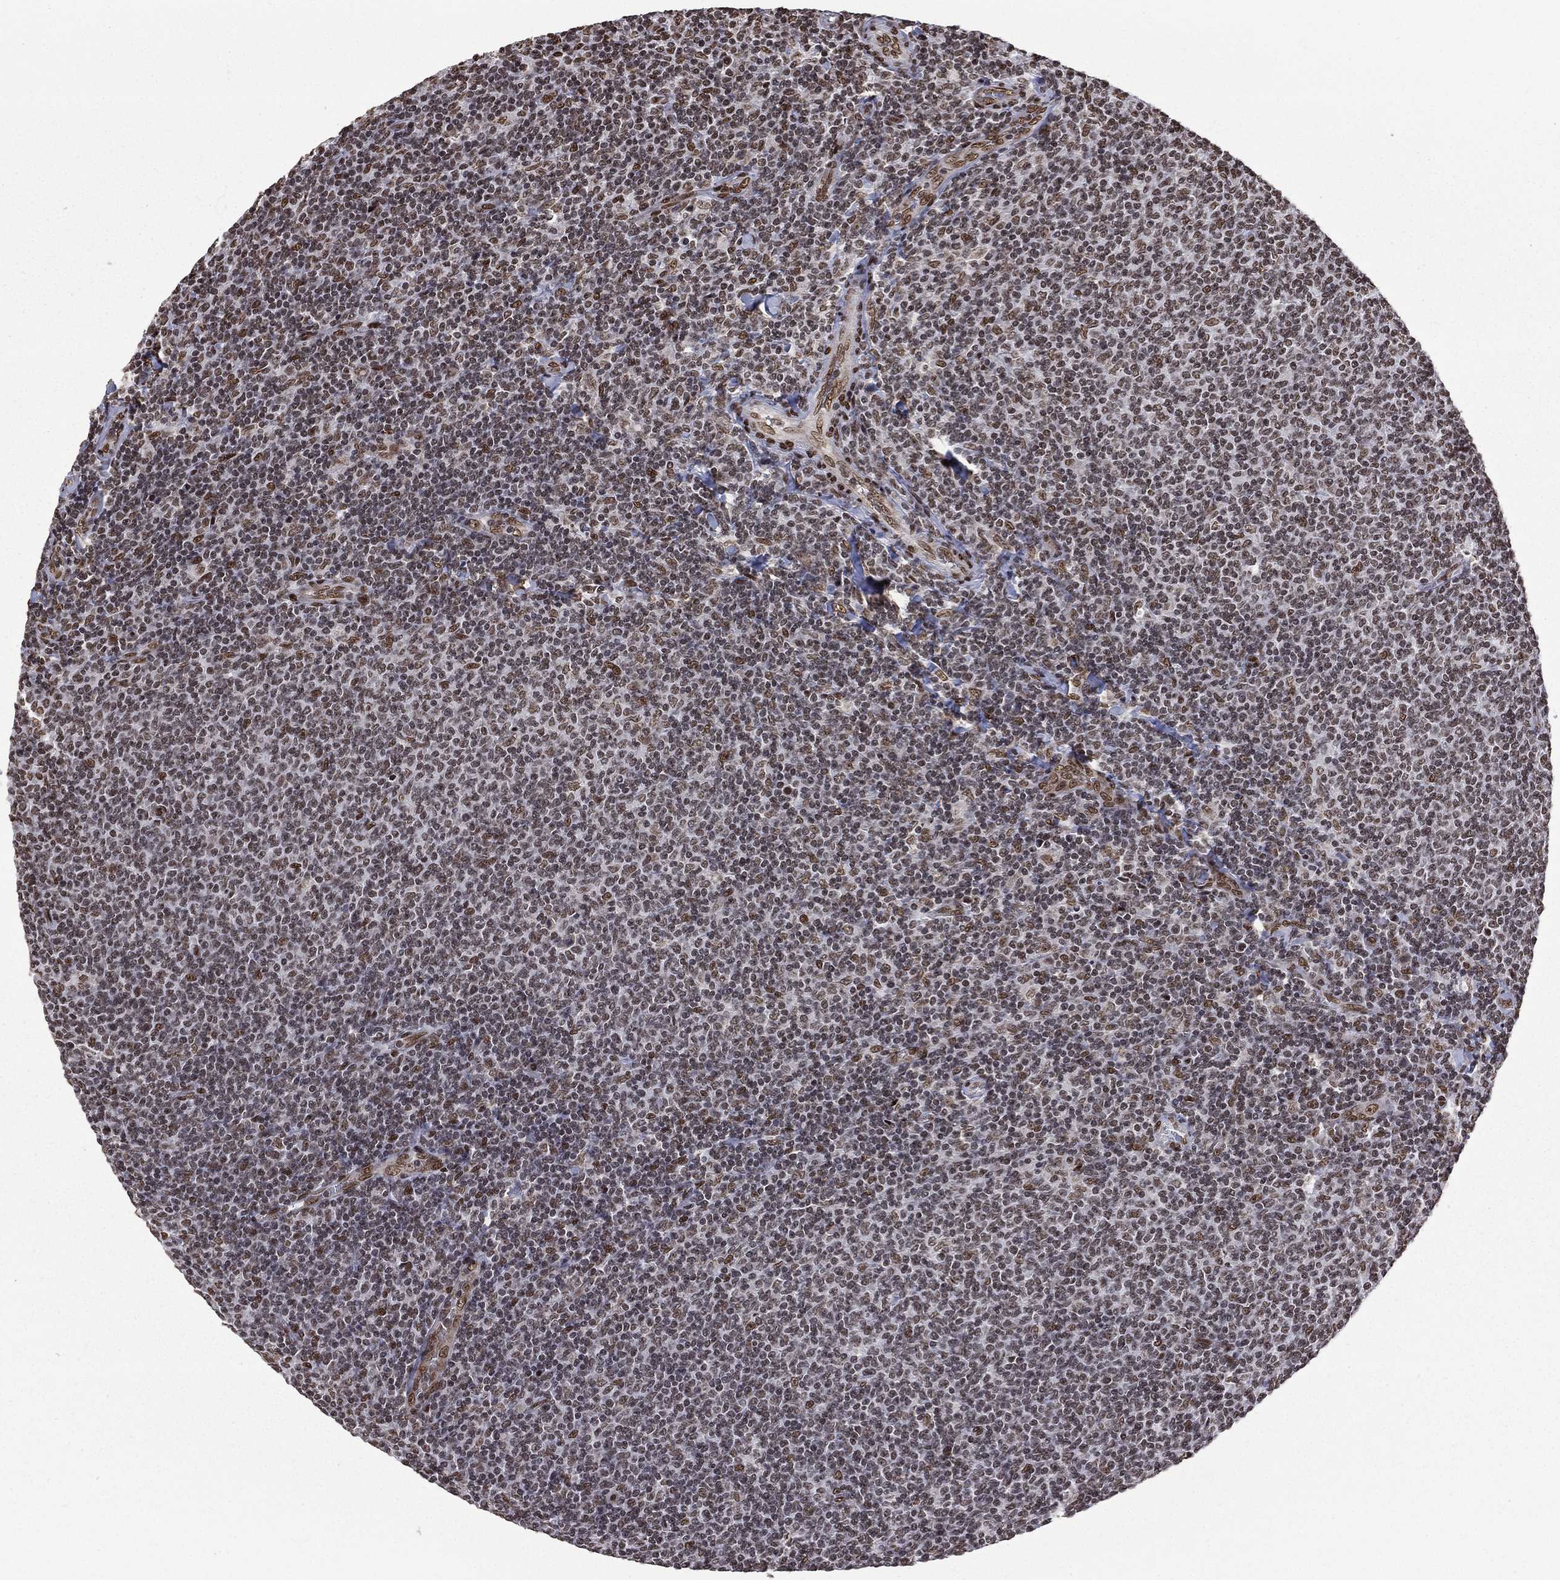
{"staining": {"intensity": "weak", "quantity": ">75%", "location": "nuclear"}, "tissue": "lymphoma", "cell_type": "Tumor cells", "image_type": "cancer", "snomed": [{"axis": "morphology", "description": "Malignant lymphoma, non-Hodgkin's type, Low grade"}, {"axis": "topography", "description": "Lymph node"}], "caption": "The image reveals staining of lymphoma, revealing weak nuclear protein staining (brown color) within tumor cells.", "gene": "C5orf24", "patient": {"sex": "male", "age": 52}}